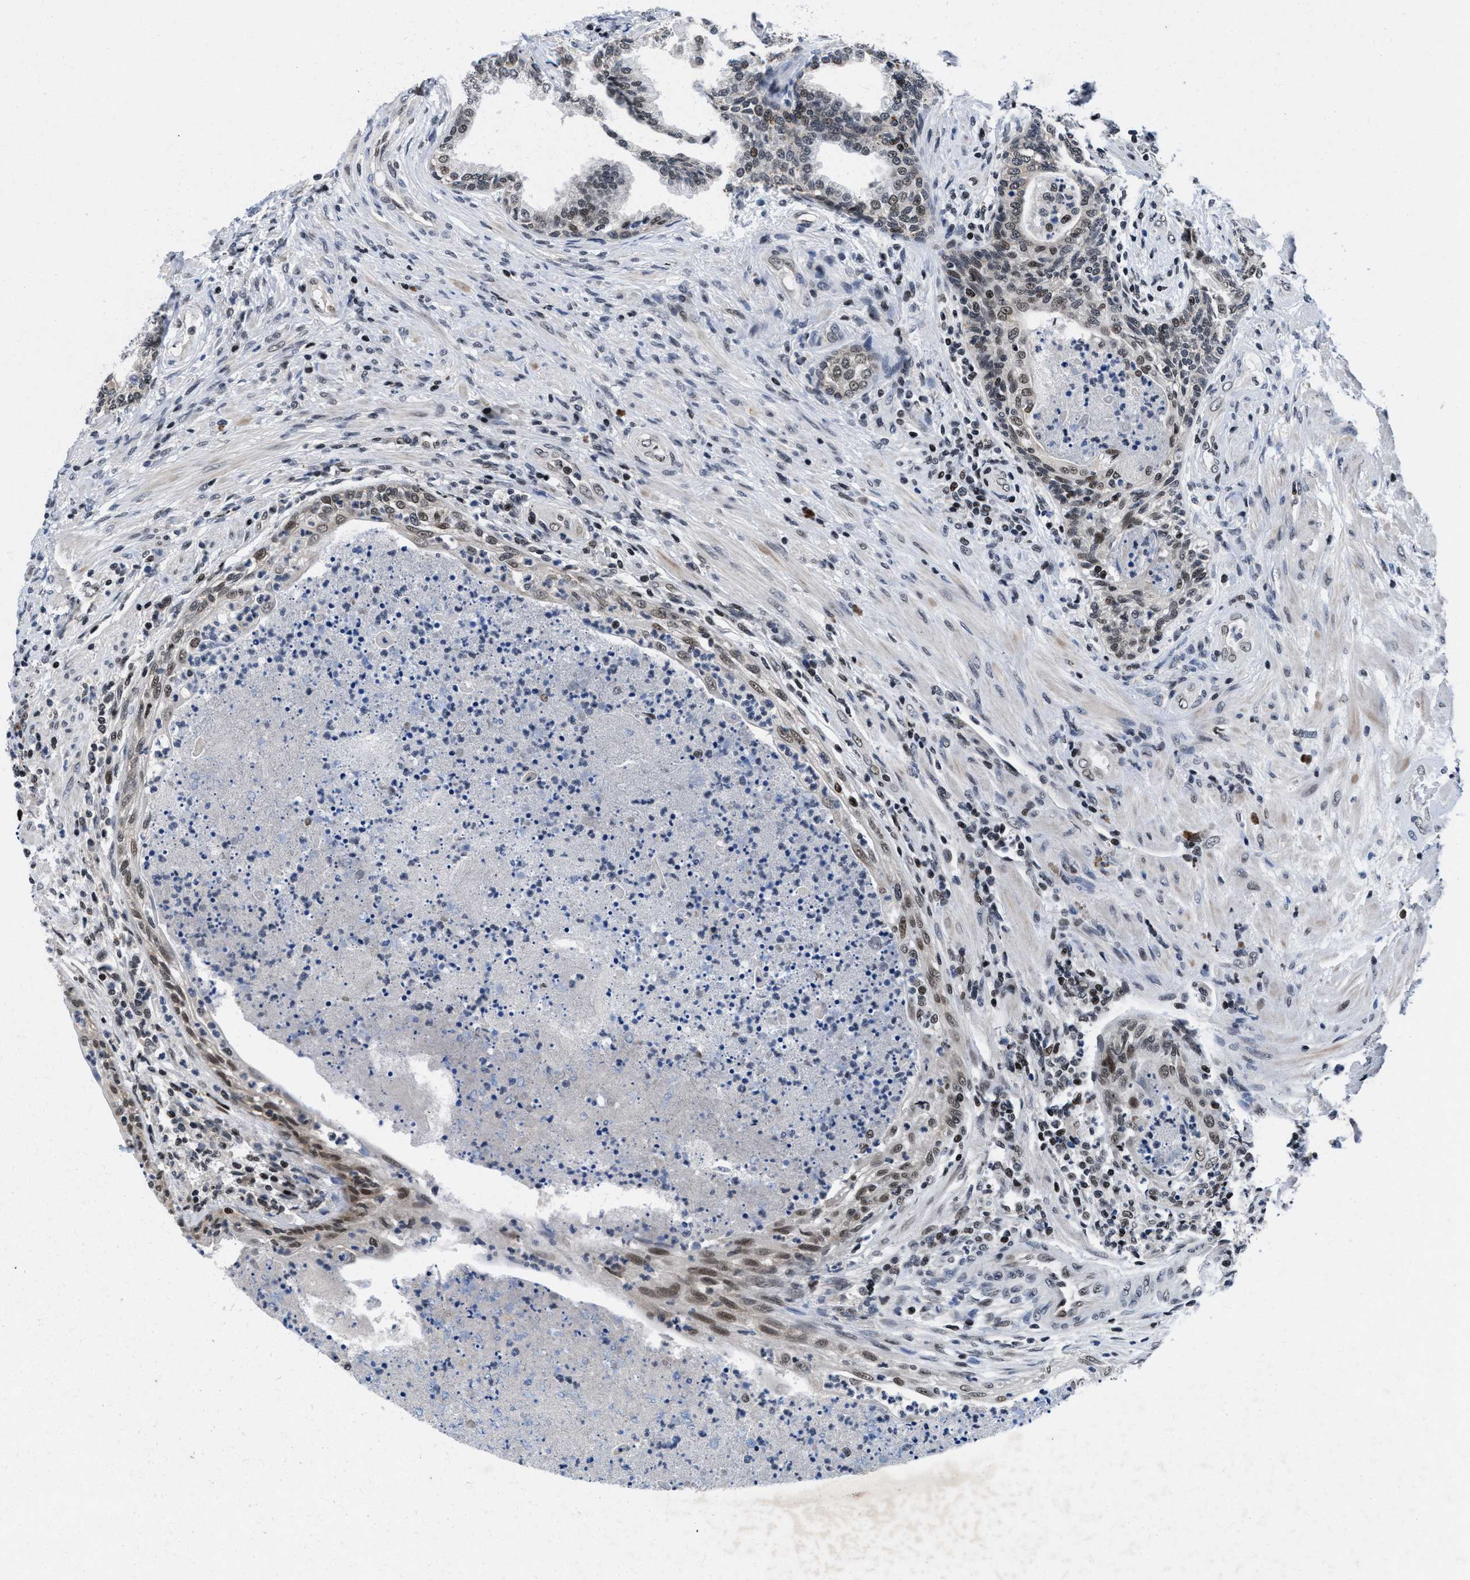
{"staining": {"intensity": "moderate", "quantity": ">75%", "location": "nuclear"}, "tissue": "prostate", "cell_type": "Glandular cells", "image_type": "normal", "snomed": [{"axis": "morphology", "description": "Normal tissue, NOS"}, {"axis": "topography", "description": "Prostate"}], "caption": "Normal prostate was stained to show a protein in brown. There is medium levels of moderate nuclear positivity in approximately >75% of glandular cells.", "gene": "WDR81", "patient": {"sex": "male", "age": 76}}